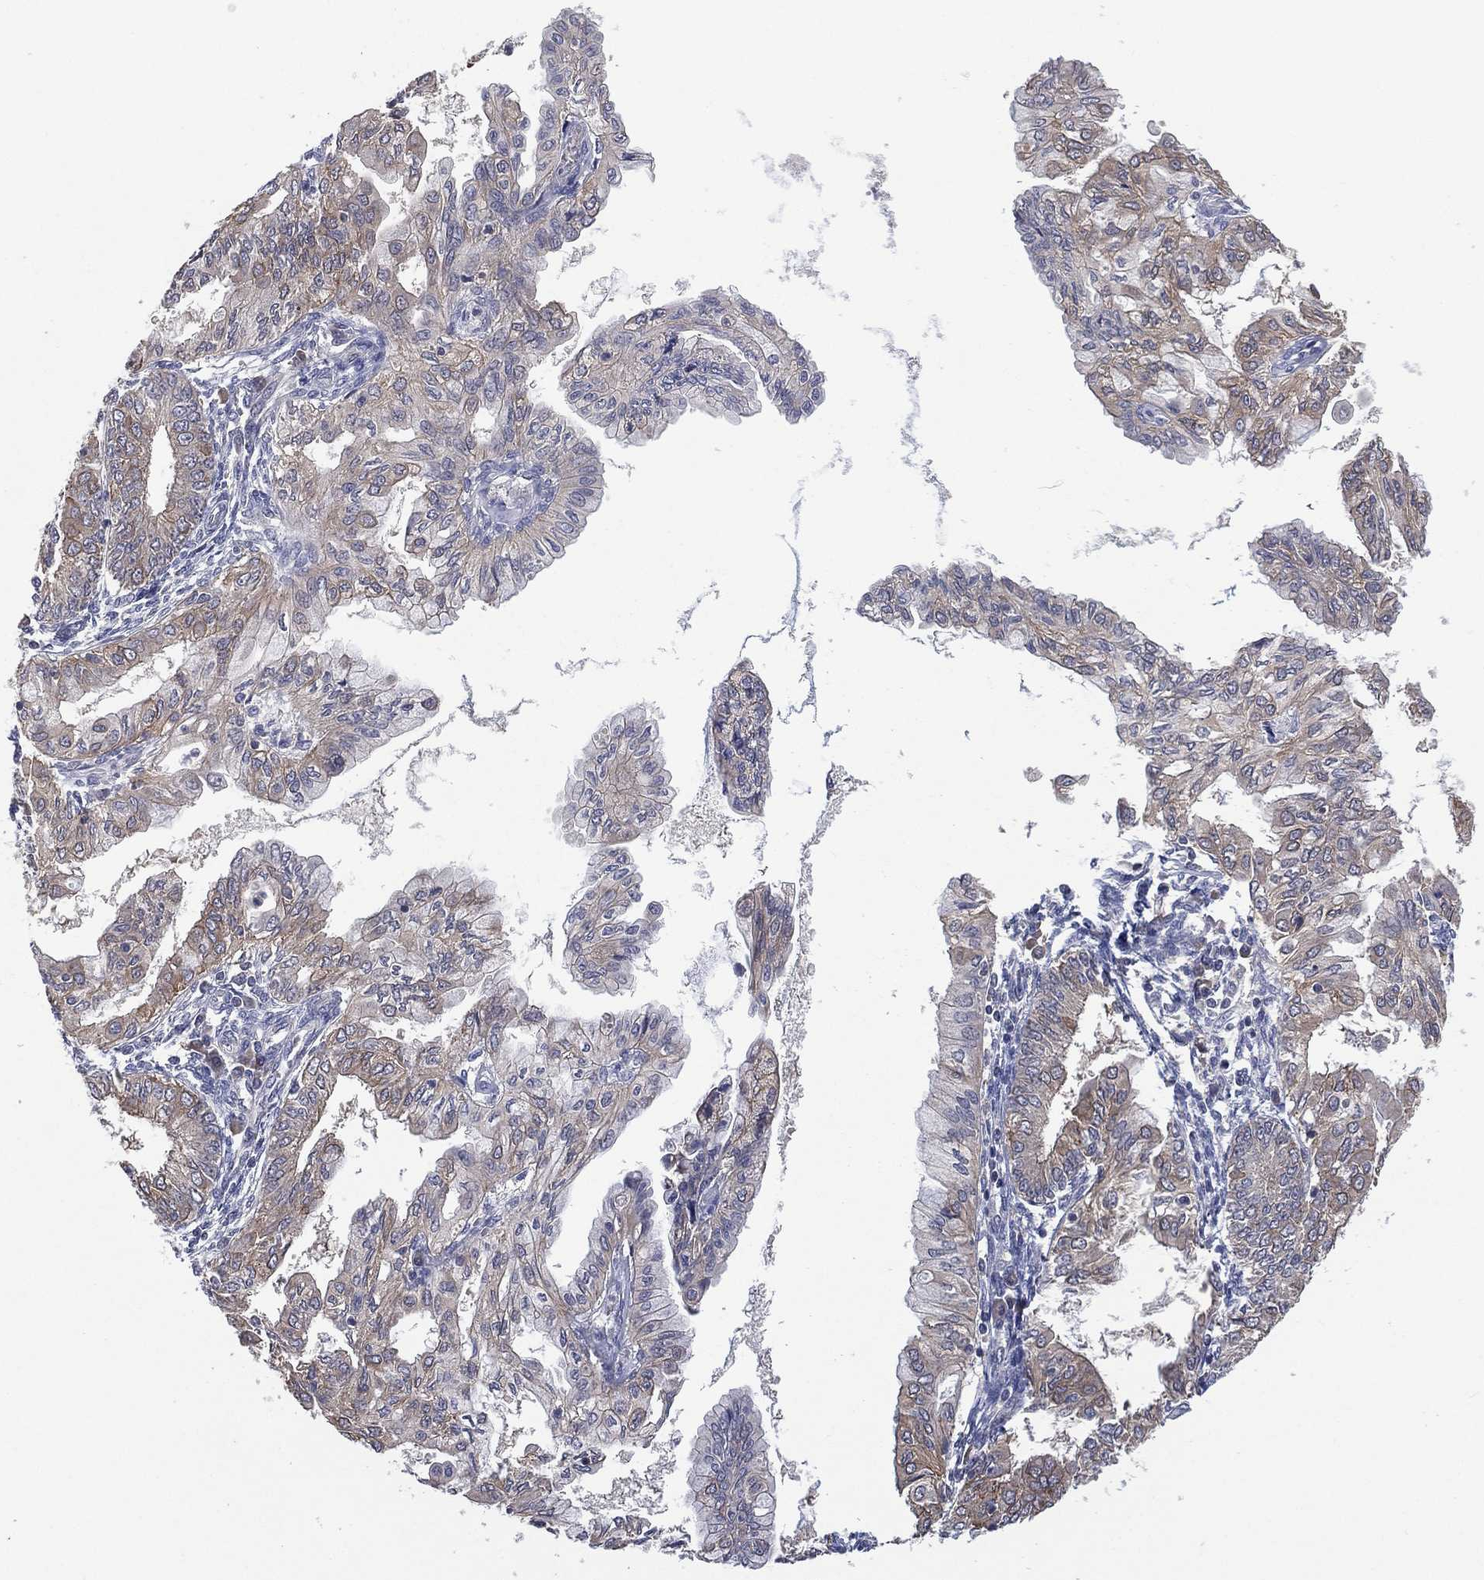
{"staining": {"intensity": "negative", "quantity": "none", "location": "none"}, "tissue": "endometrial cancer", "cell_type": "Tumor cells", "image_type": "cancer", "snomed": [{"axis": "morphology", "description": "Adenocarcinoma, NOS"}, {"axis": "topography", "description": "Endometrium"}], "caption": "Immunohistochemical staining of human adenocarcinoma (endometrial) shows no significant positivity in tumor cells.", "gene": "MPP7", "patient": {"sex": "female", "age": 68}}